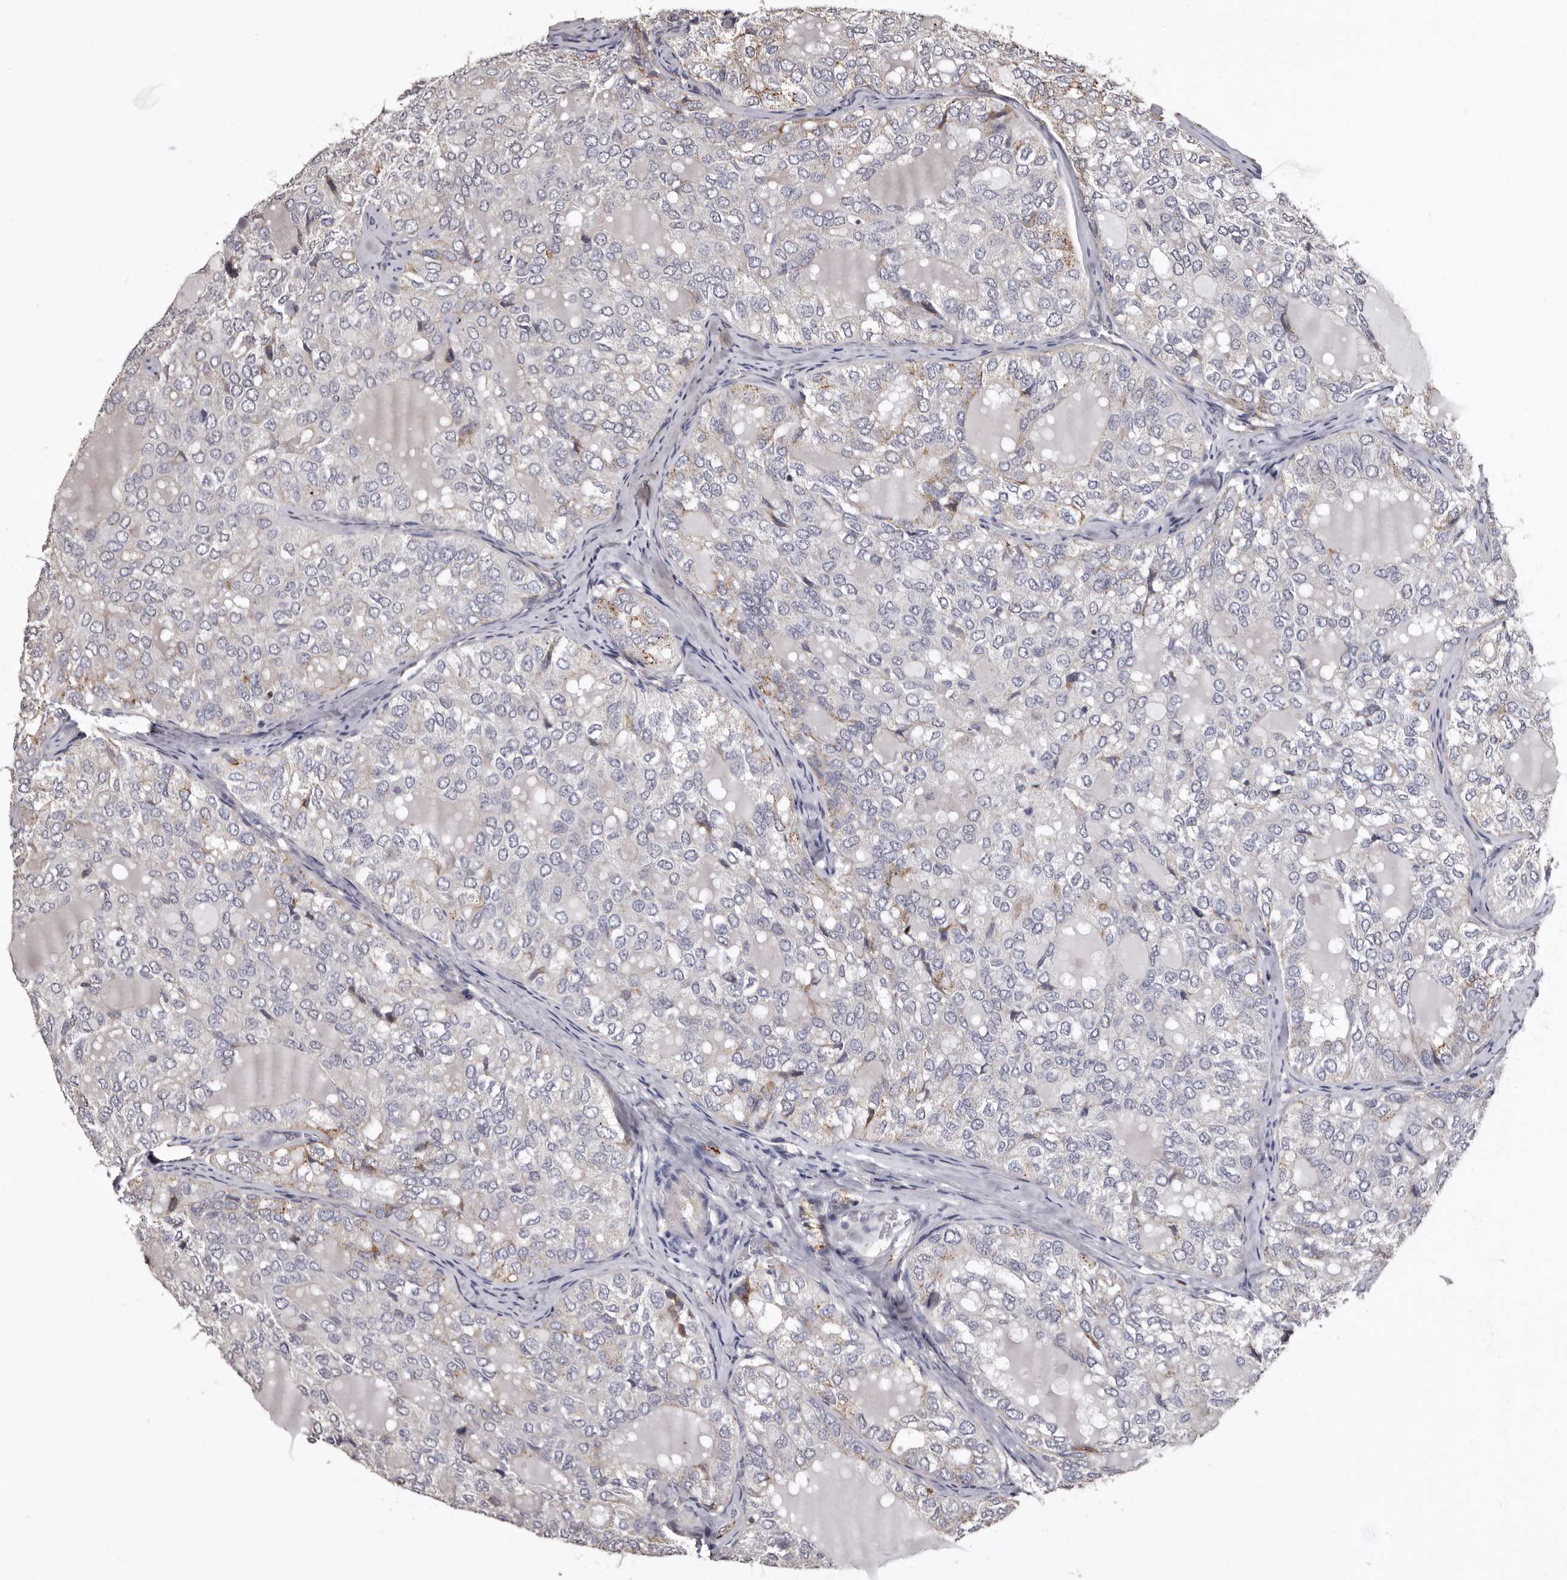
{"staining": {"intensity": "moderate", "quantity": "<25%", "location": "cytoplasmic/membranous"}, "tissue": "thyroid cancer", "cell_type": "Tumor cells", "image_type": "cancer", "snomed": [{"axis": "morphology", "description": "Follicular adenoma carcinoma, NOS"}, {"axis": "topography", "description": "Thyroid gland"}], "caption": "The histopathology image shows staining of thyroid cancer, revealing moderate cytoplasmic/membranous protein expression (brown color) within tumor cells.", "gene": "SLC10A4", "patient": {"sex": "male", "age": 75}}